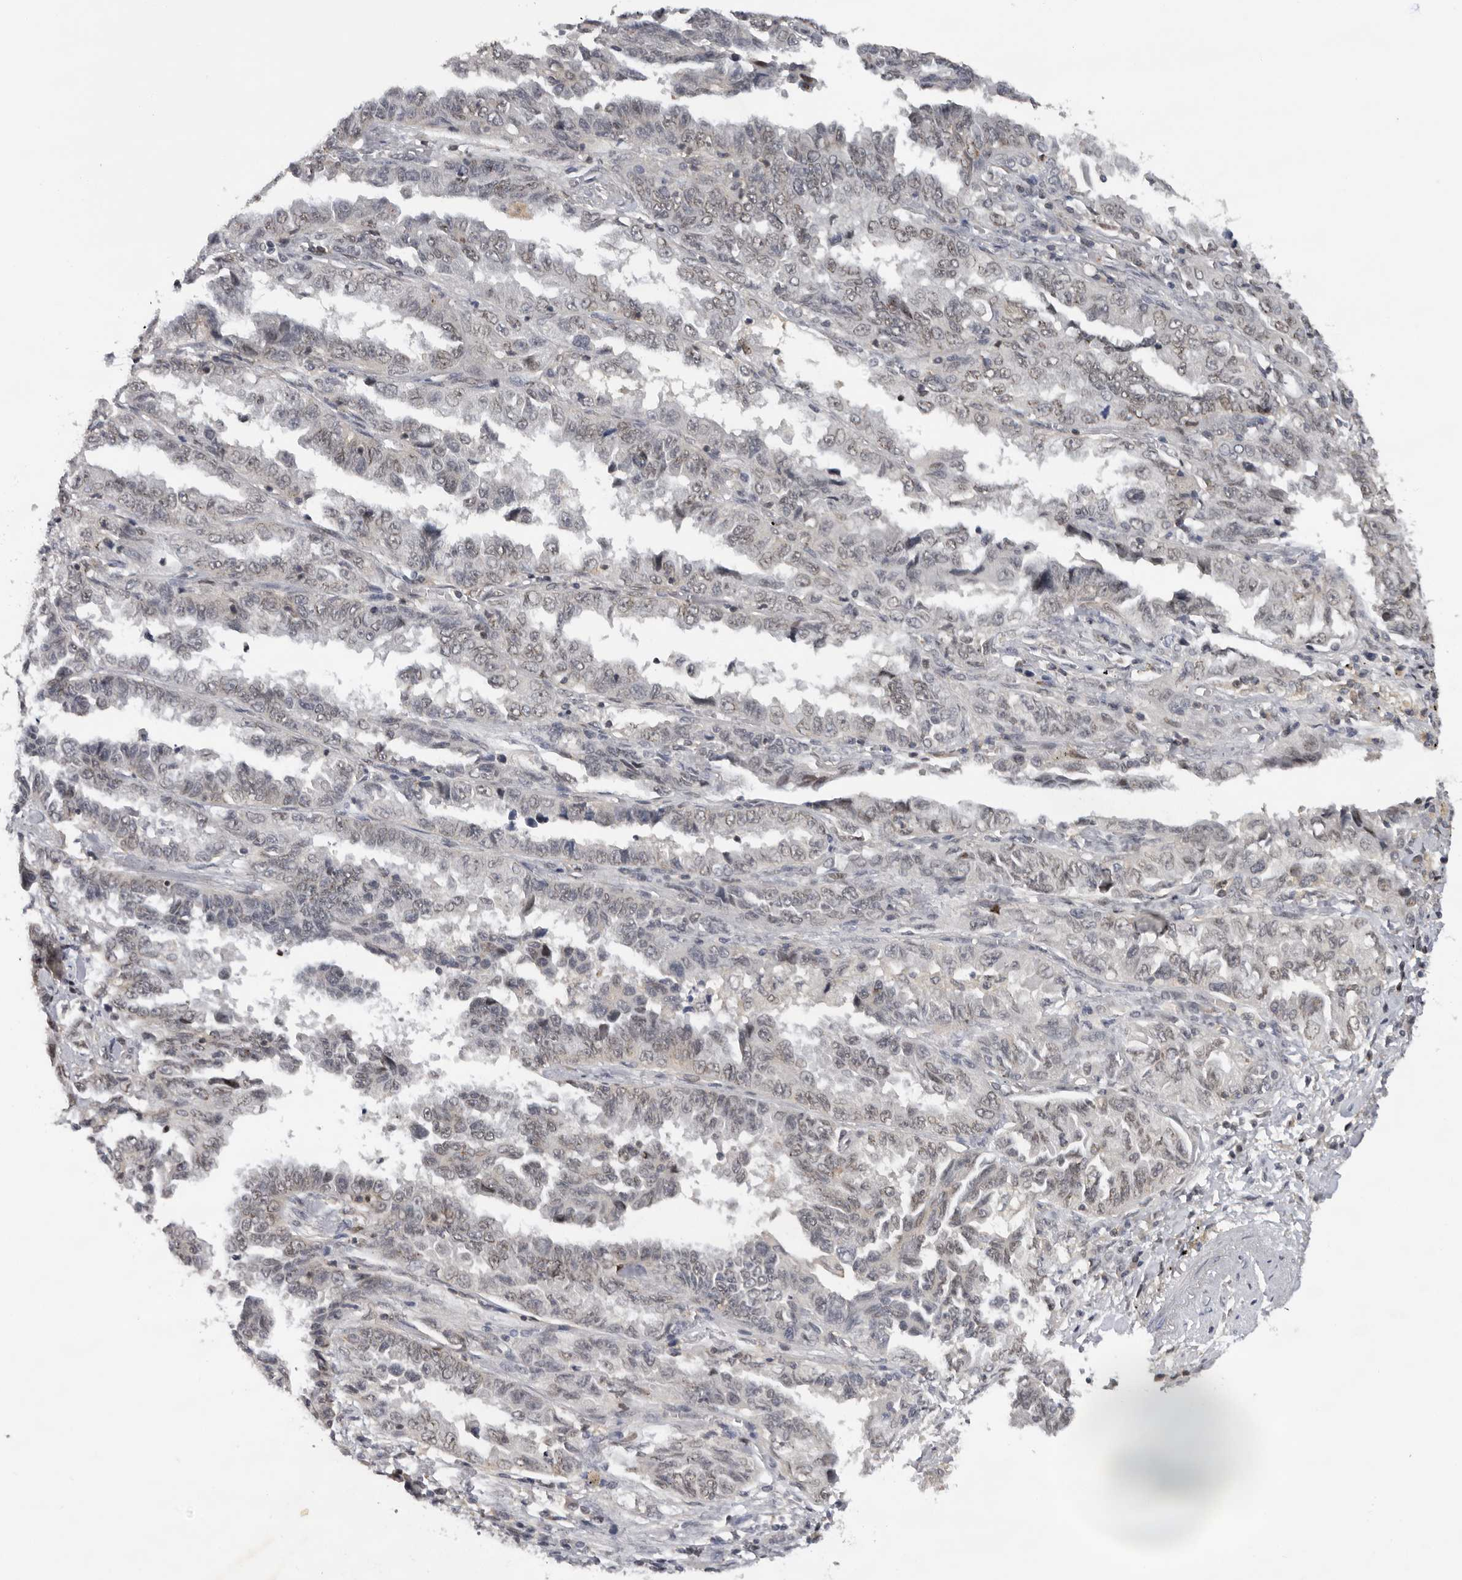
{"staining": {"intensity": "weak", "quantity": "<25%", "location": "cytoplasmic/membranous"}, "tissue": "lung cancer", "cell_type": "Tumor cells", "image_type": "cancer", "snomed": [{"axis": "morphology", "description": "Adenocarcinoma, NOS"}, {"axis": "topography", "description": "Lung"}], "caption": "Tumor cells show no significant expression in lung cancer.", "gene": "KIF2B", "patient": {"sex": "female", "age": 51}}